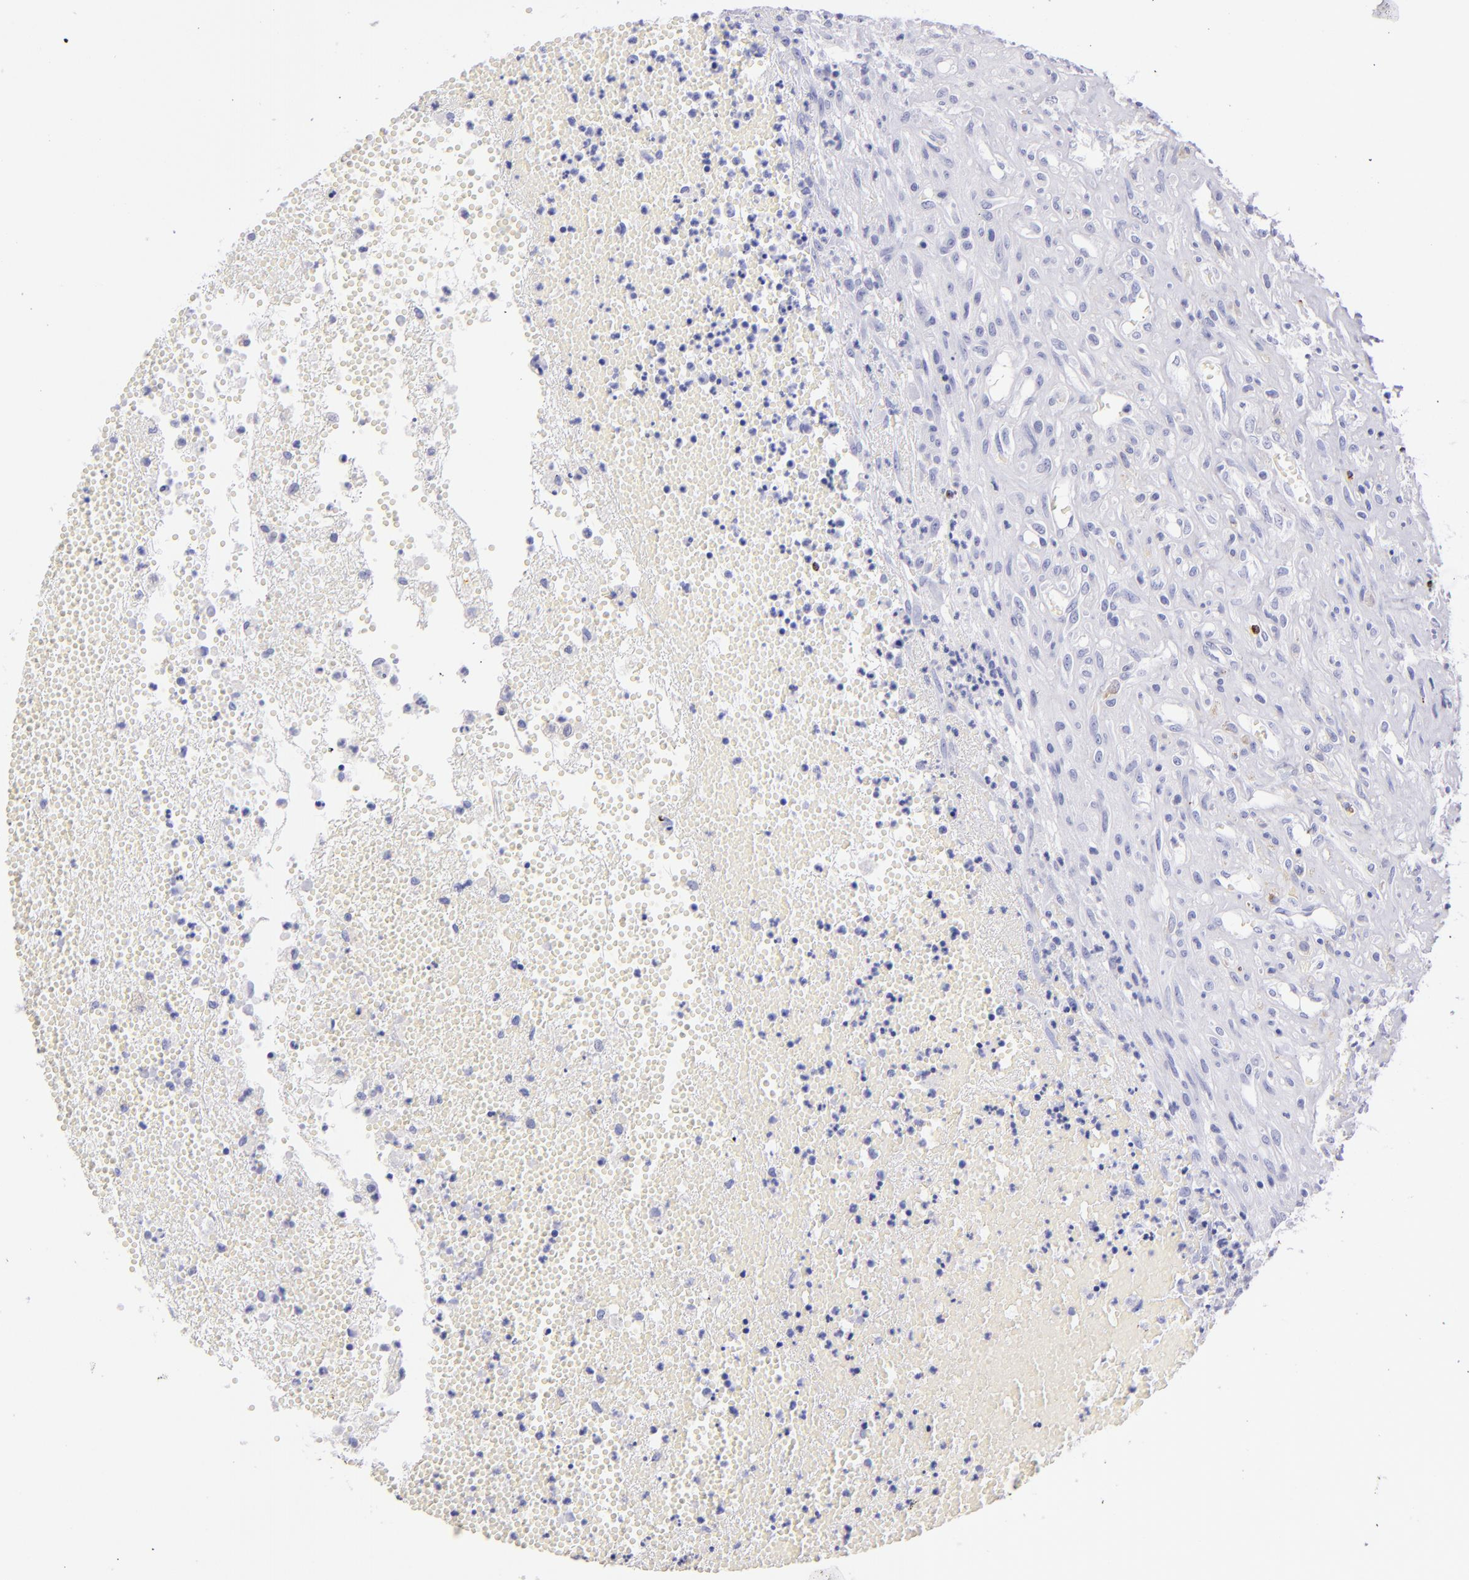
{"staining": {"intensity": "negative", "quantity": "none", "location": "none"}, "tissue": "glioma", "cell_type": "Tumor cells", "image_type": "cancer", "snomed": [{"axis": "morphology", "description": "Glioma, malignant, High grade"}, {"axis": "topography", "description": "Brain"}], "caption": "This is a photomicrograph of immunohistochemistry (IHC) staining of glioma, which shows no expression in tumor cells.", "gene": "PRF1", "patient": {"sex": "male", "age": 66}}